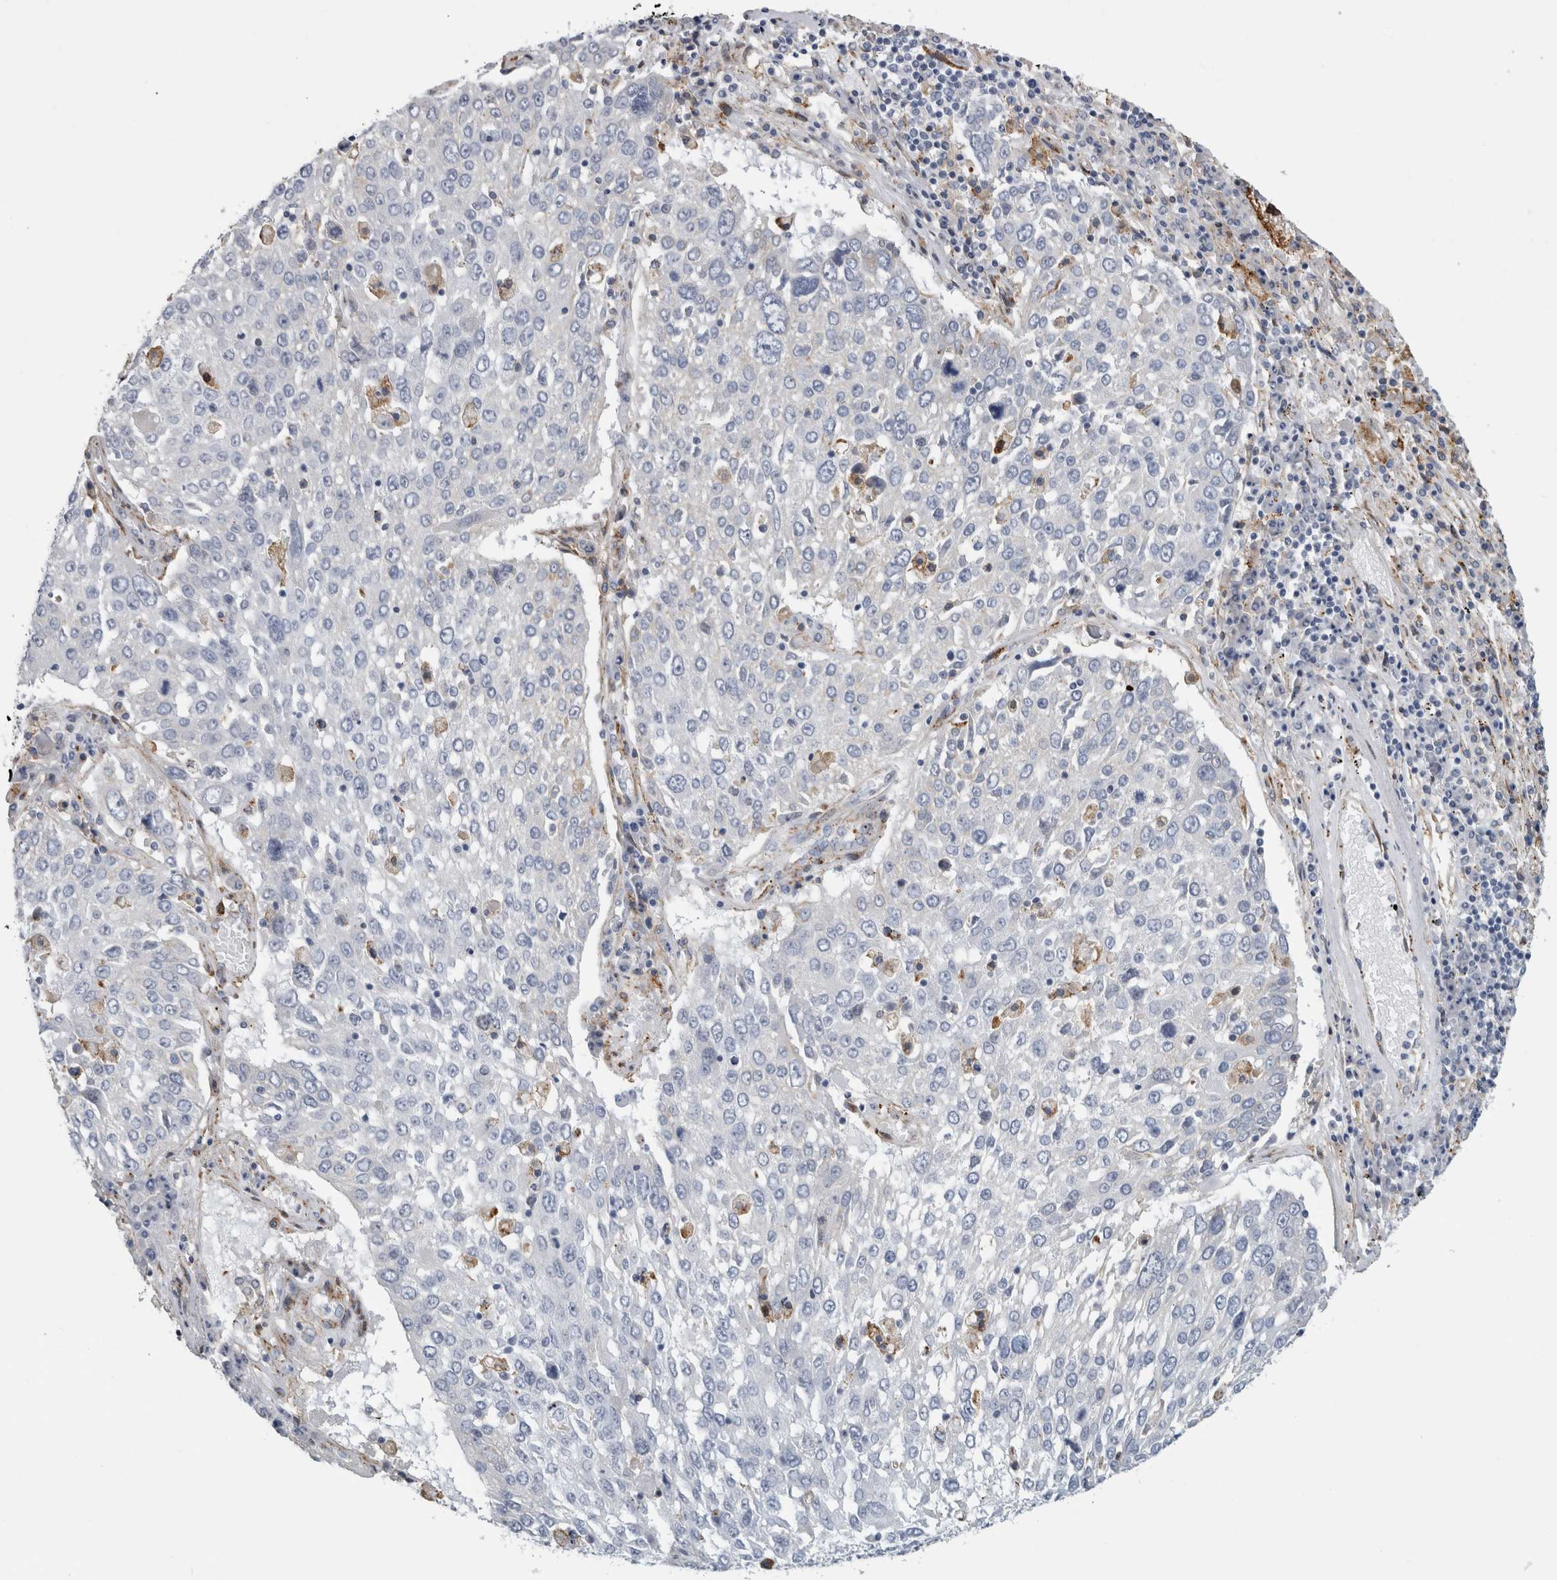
{"staining": {"intensity": "negative", "quantity": "none", "location": "none"}, "tissue": "lung cancer", "cell_type": "Tumor cells", "image_type": "cancer", "snomed": [{"axis": "morphology", "description": "Squamous cell carcinoma, NOS"}, {"axis": "topography", "description": "Lung"}], "caption": "Tumor cells show no significant protein positivity in lung cancer.", "gene": "DNAJC24", "patient": {"sex": "male", "age": 65}}